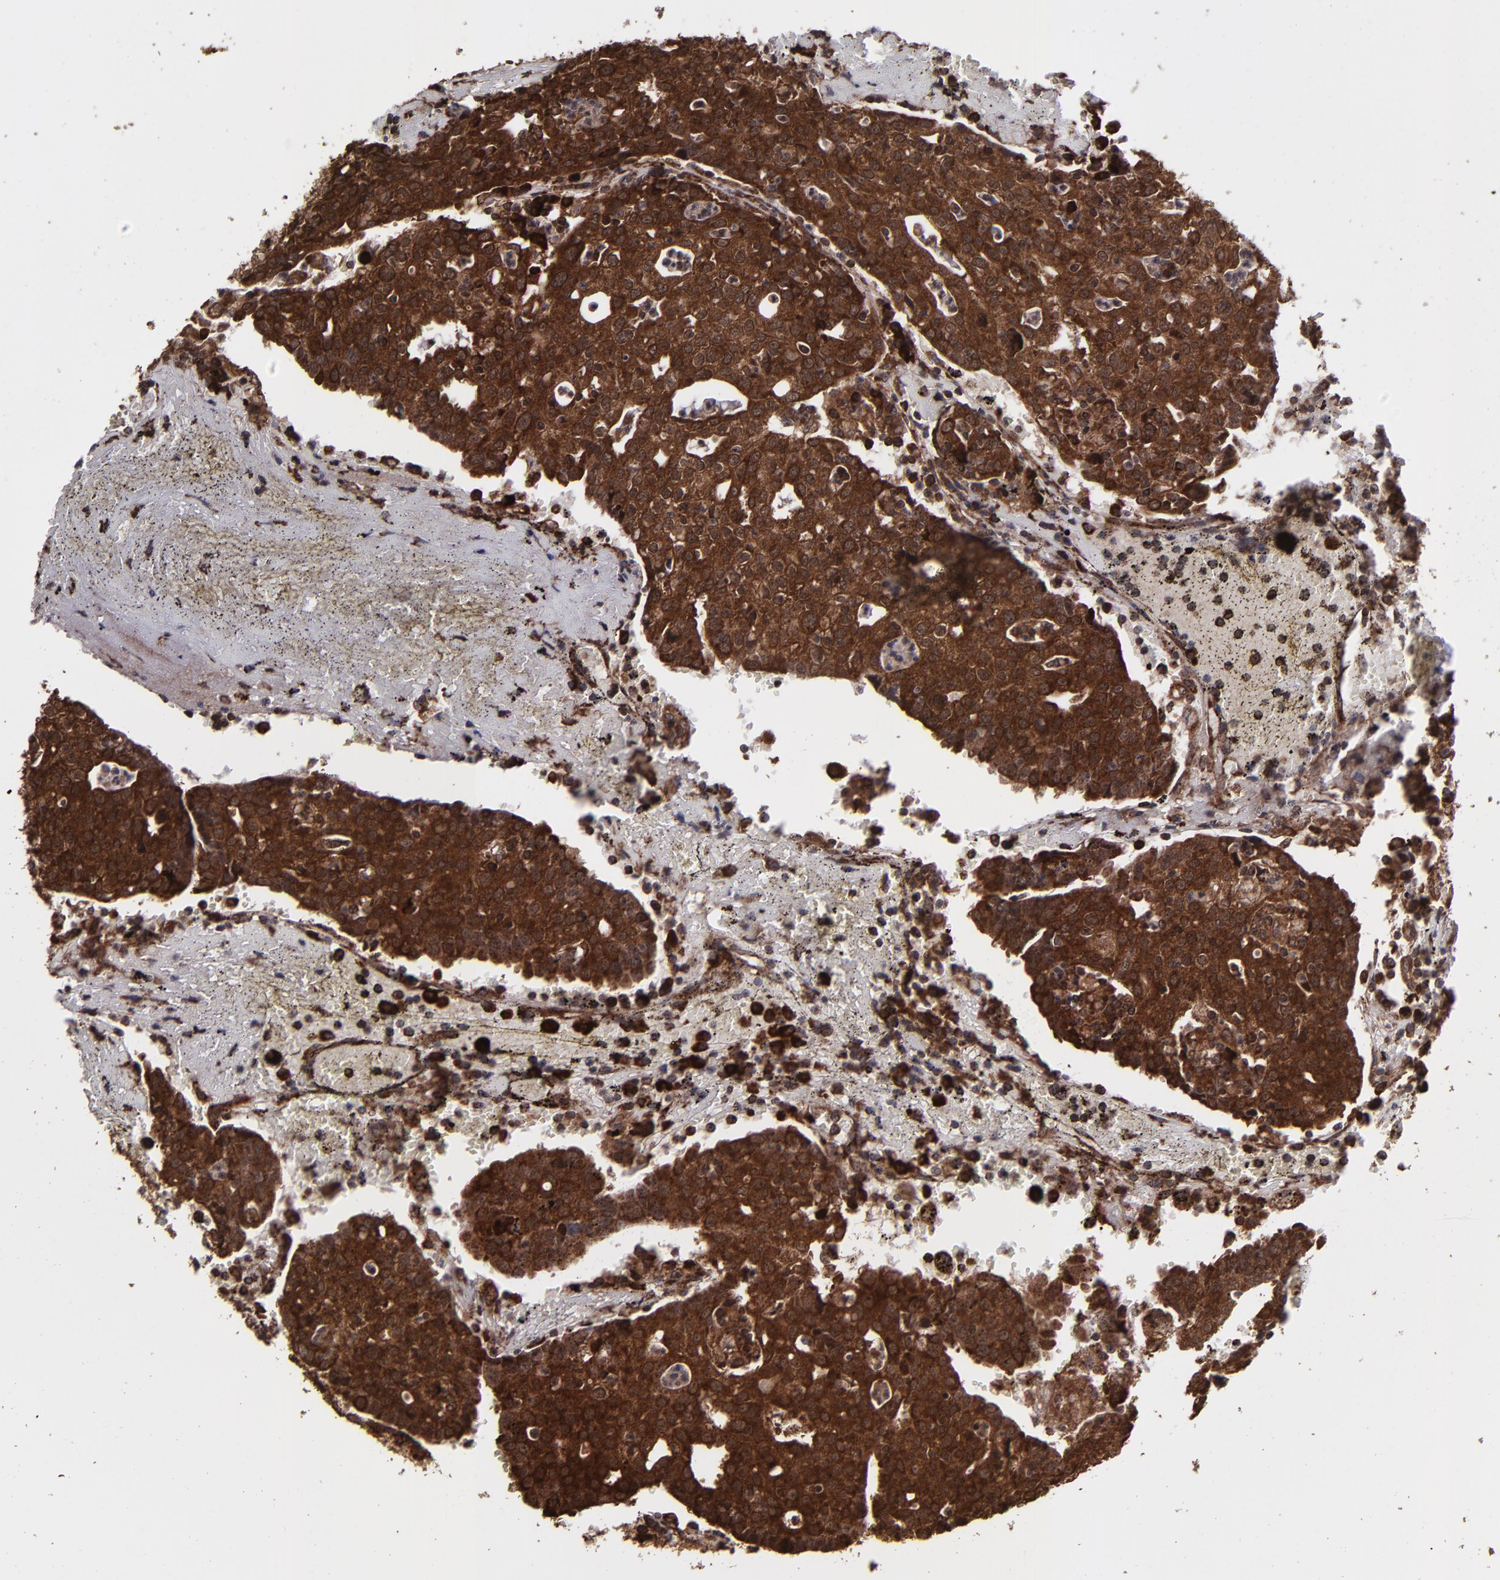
{"staining": {"intensity": "strong", "quantity": ">75%", "location": "cytoplasmic/membranous,nuclear"}, "tissue": "head and neck cancer", "cell_type": "Tumor cells", "image_type": "cancer", "snomed": [{"axis": "morphology", "description": "Adenocarcinoma, NOS"}, {"axis": "topography", "description": "Salivary gland"}, {"axis": "topography", "description": "Head-Neck"}], "caption": "Immunohistochemical staining of head and neck adenocarcinoma displays high levels of strong cytoplasmic/membranous and nuclear expression in approximately >75% of tumor cells.", "gene": "EIF4ENIF1", "patient": {"sex": "female", "age": 65}}